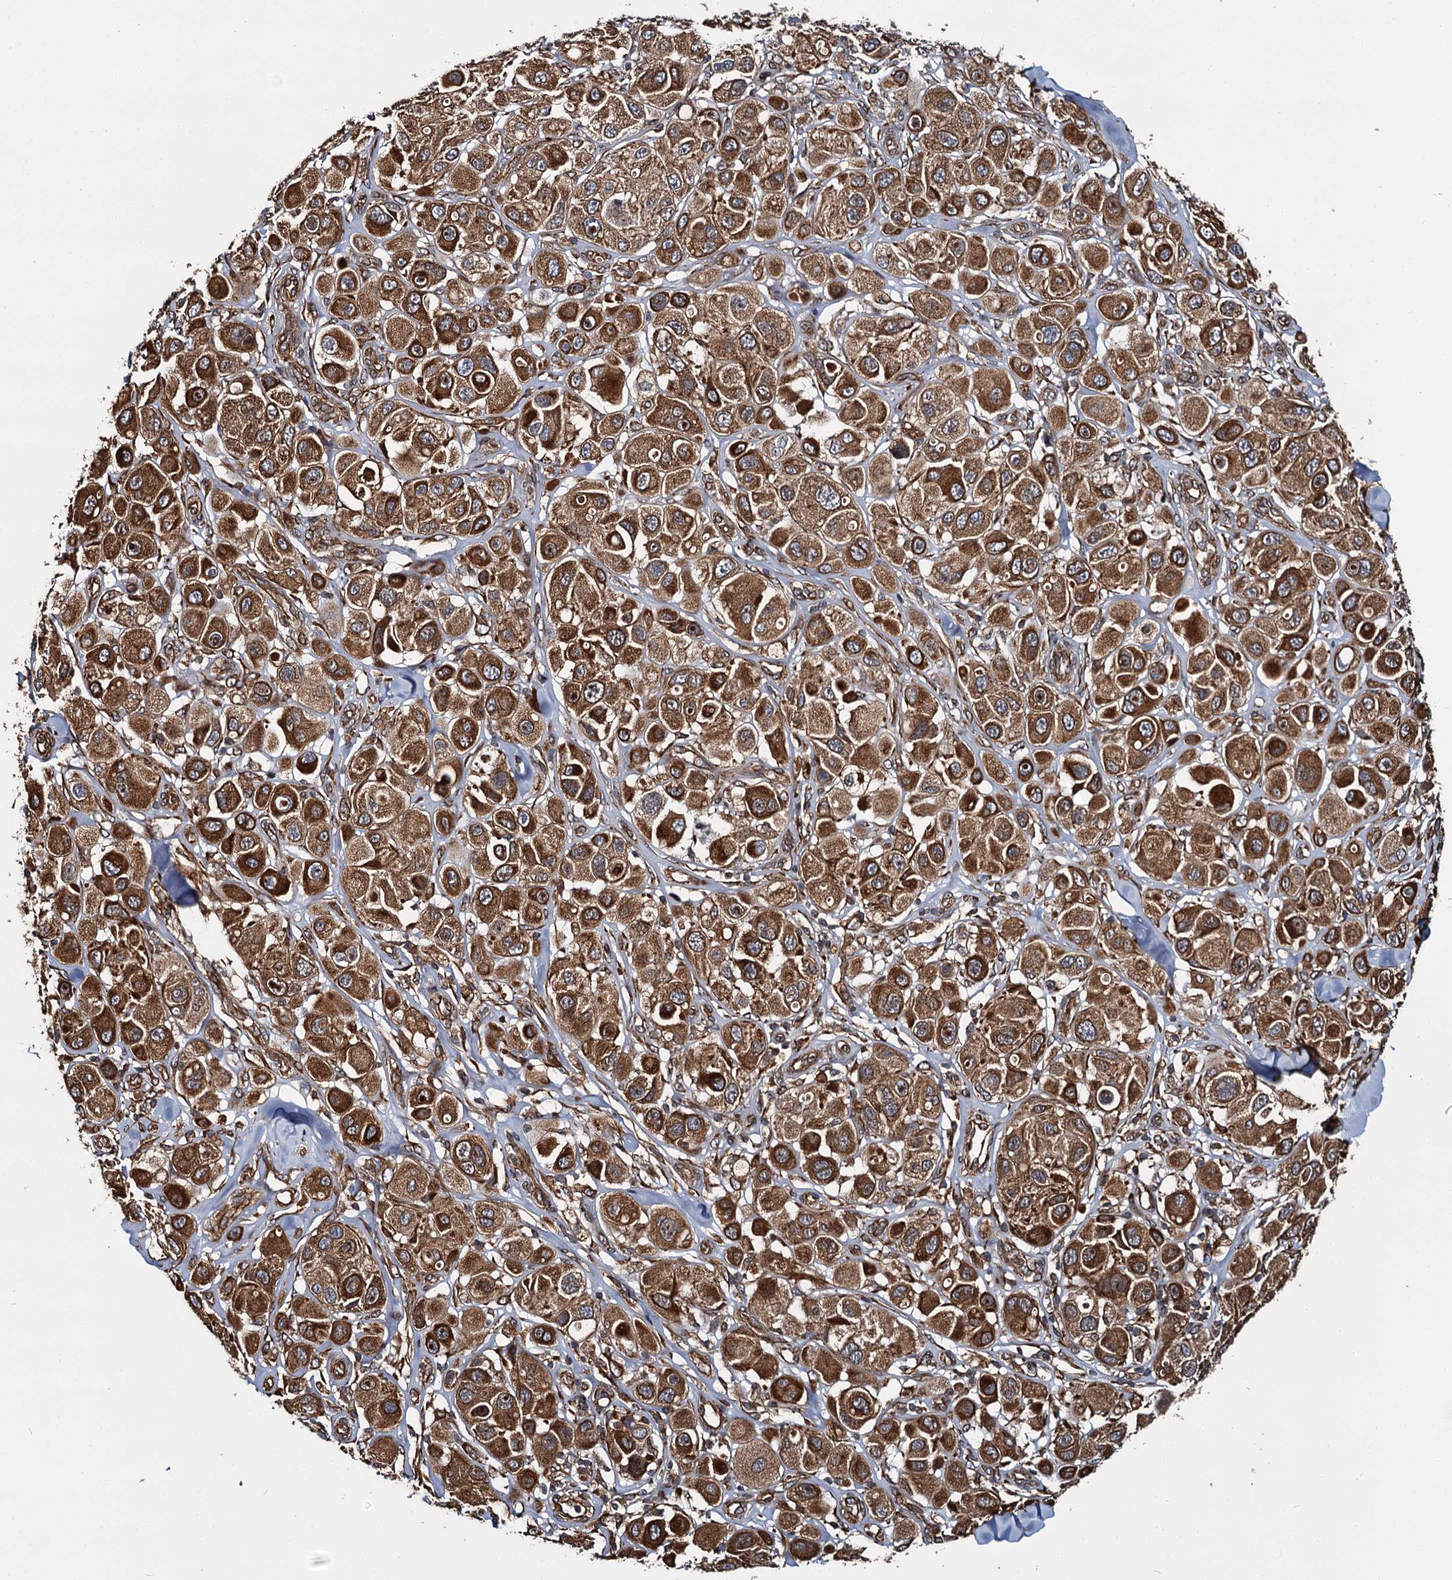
{"staining": {"intensity": "strong", "quantity": ">75%", "location": "cytoplasmic/membranous,nuclear"}, "tissue": "melanoma", "cell_type": "Tumor cells", "image_type": "cancer", "snomed": [{"axis": "morphology", "description": "Malignant melanoma, Metastatic site"}, {"axis": "topography", "description": "Skin"}], "caption": "The micrograph exhibits staining of malignant melanoma (metastatic site), revealing strong cytoplasmic/membranous and nuclear protein positivity (brown color) within tumor cells.", "gene": "ZFYVE19", "patient": {"sex": "male", "age": 41}}